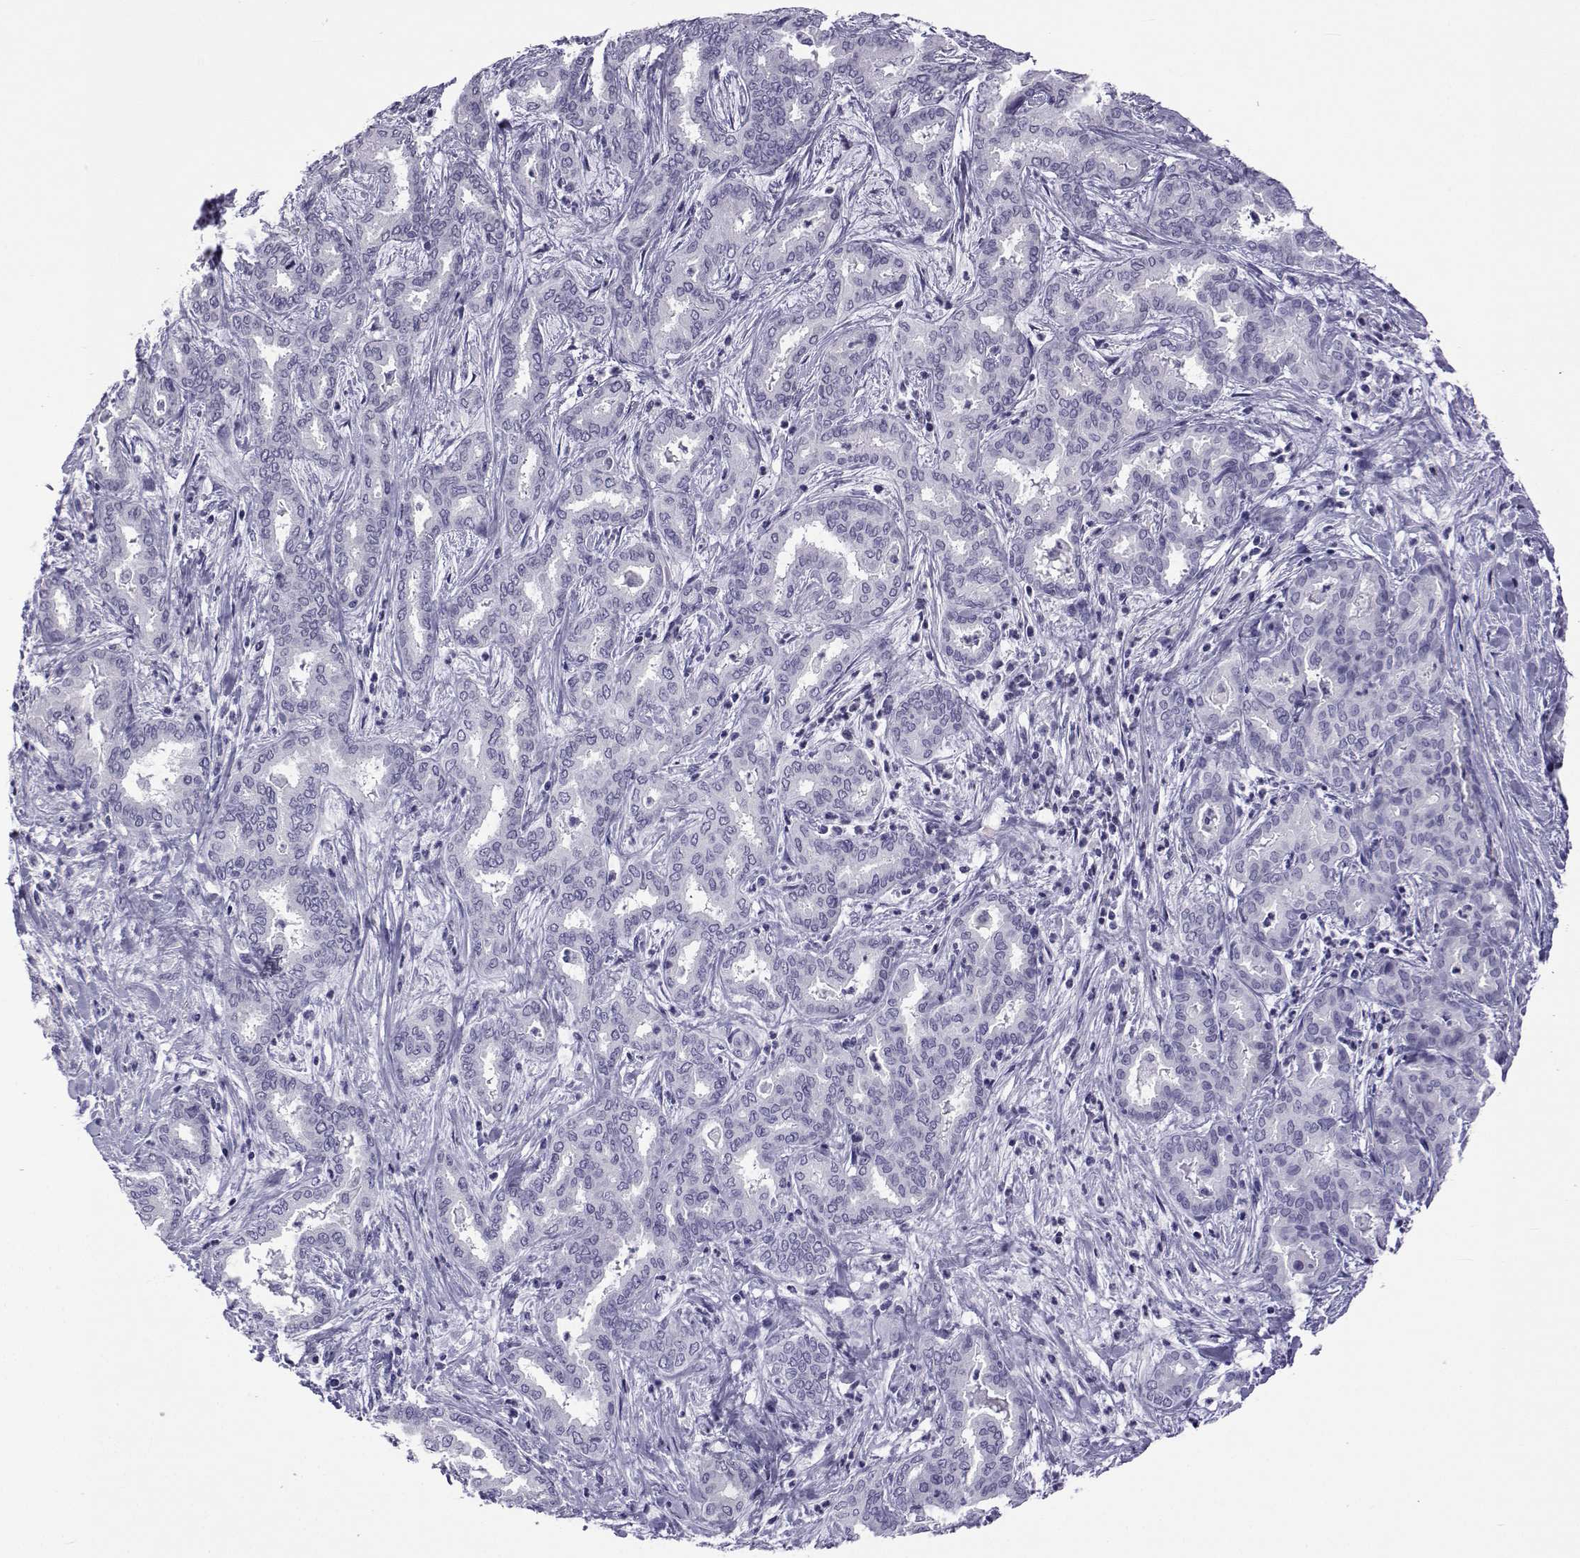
{"staining": {"intensity": "negative", "quantity": "none", "location": "none"}, "tissue": "liver cancer", "cell_type": "Tumor cells", "image_type": "cancer", "snomed": [{"axis": "morphology", "description": "Cholangiocarcinoma"}, {"axis": "topography", "description": "Liver"}], "caption": "This is an immunohistochemistry image of liver cholangiocarcinoma. There is no expression in tumor cells.", "gene": "ACTL7A", "patient": {"sex": "female", "age": 64}}